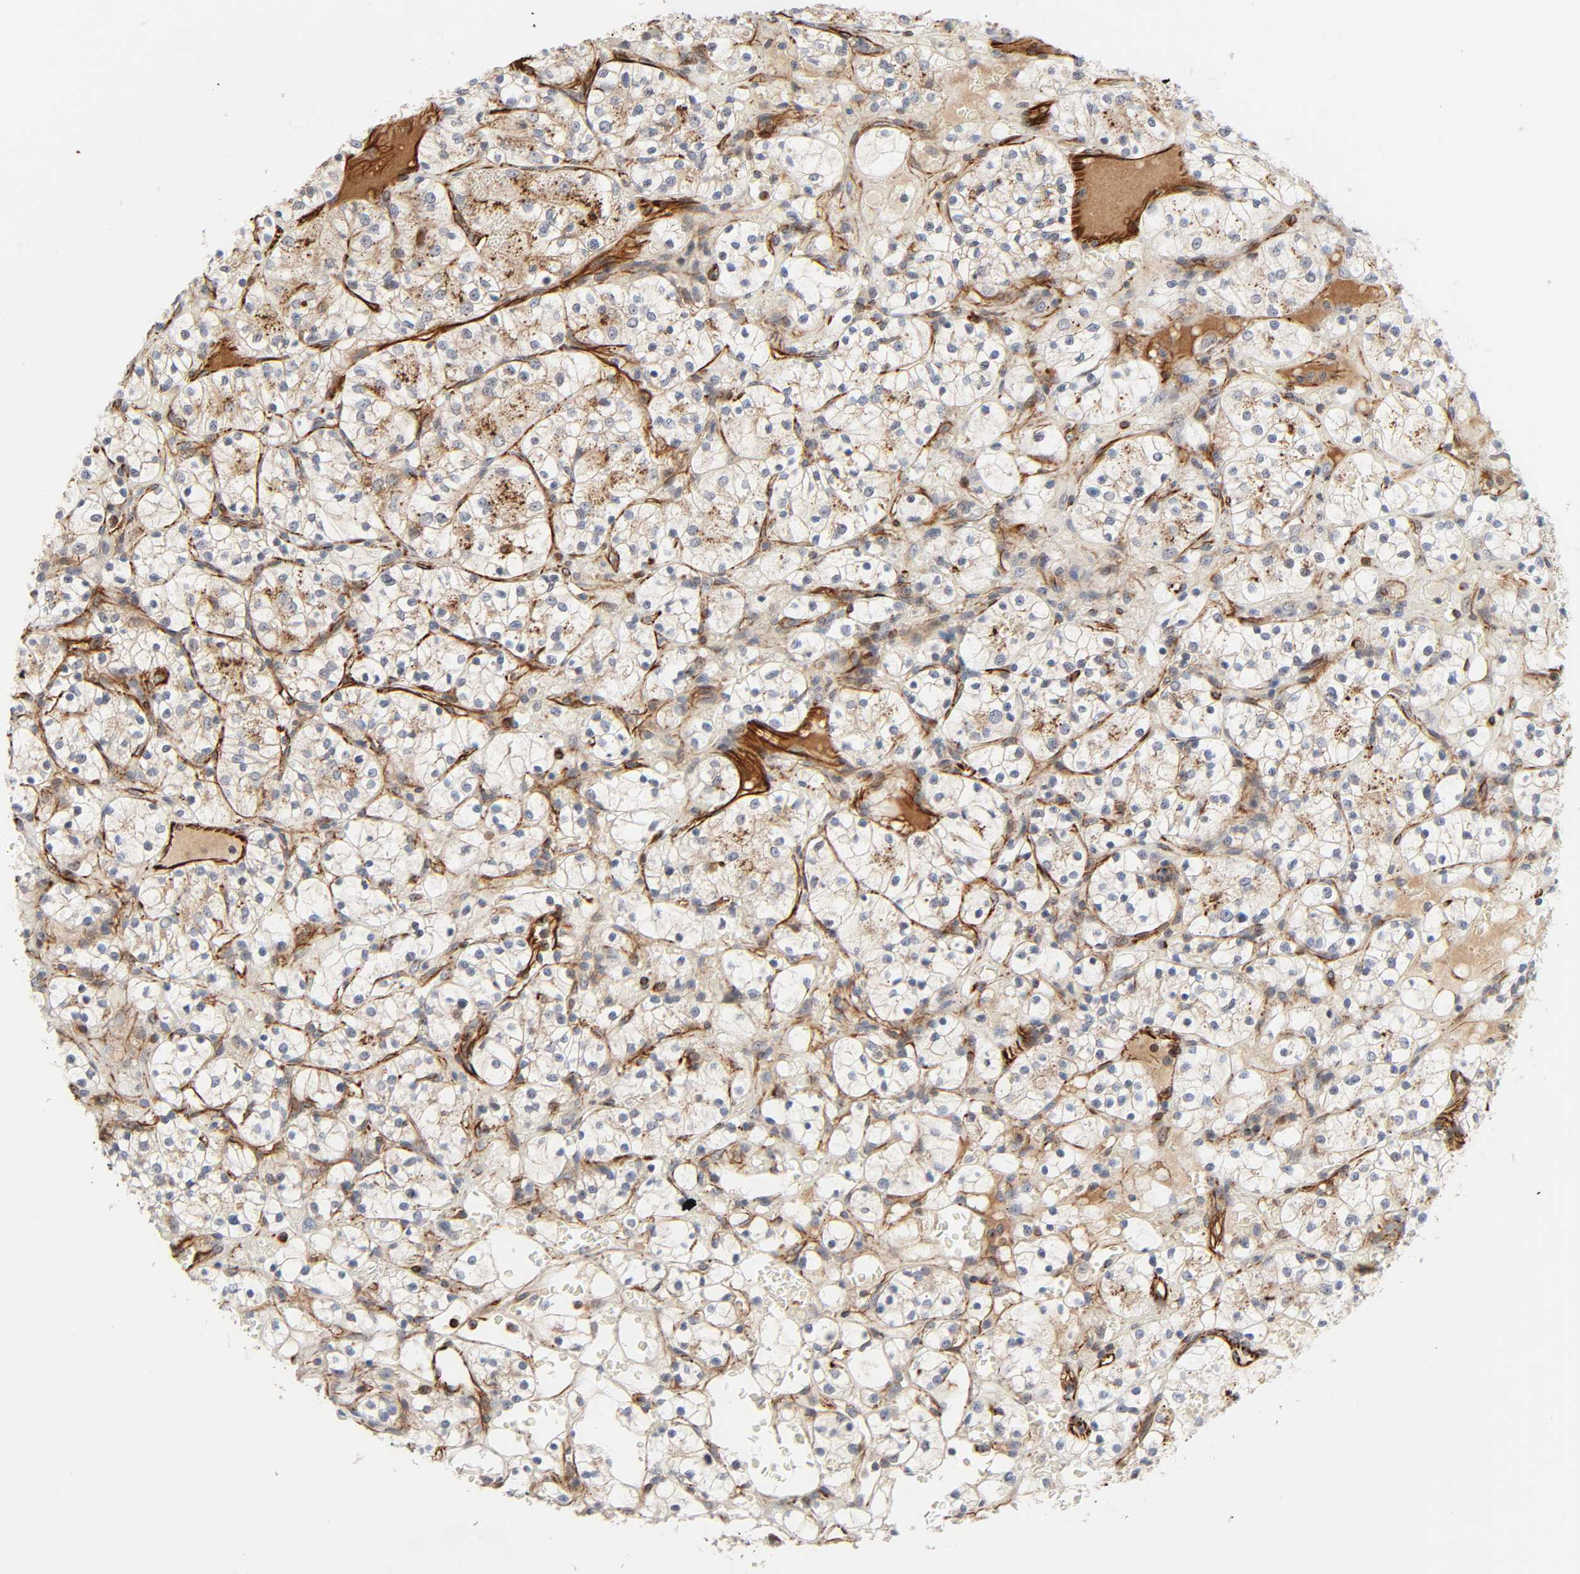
{"staining": {"intensity": "weak", "quantity": "25%-75%", "location": "cytoplasmic/membranous"}, "tissue": "renal cancer", "cell_type": "Tumor cells", "image_type": "cancer", "snomed": [{"axis": "morphology", "description": "Adenocarcinoma, NOS"}, {"axis": "topography", "description": "Kidney"}], "caption": "Weak cytoplasmic/membranous staining for a protein is appreciated in approximately 25%-75% of tumor cells of renal cancer using immunohistochemistry (IHC).", "gene": "REEP6", "patient": {"sex": "female", "age": 60}}